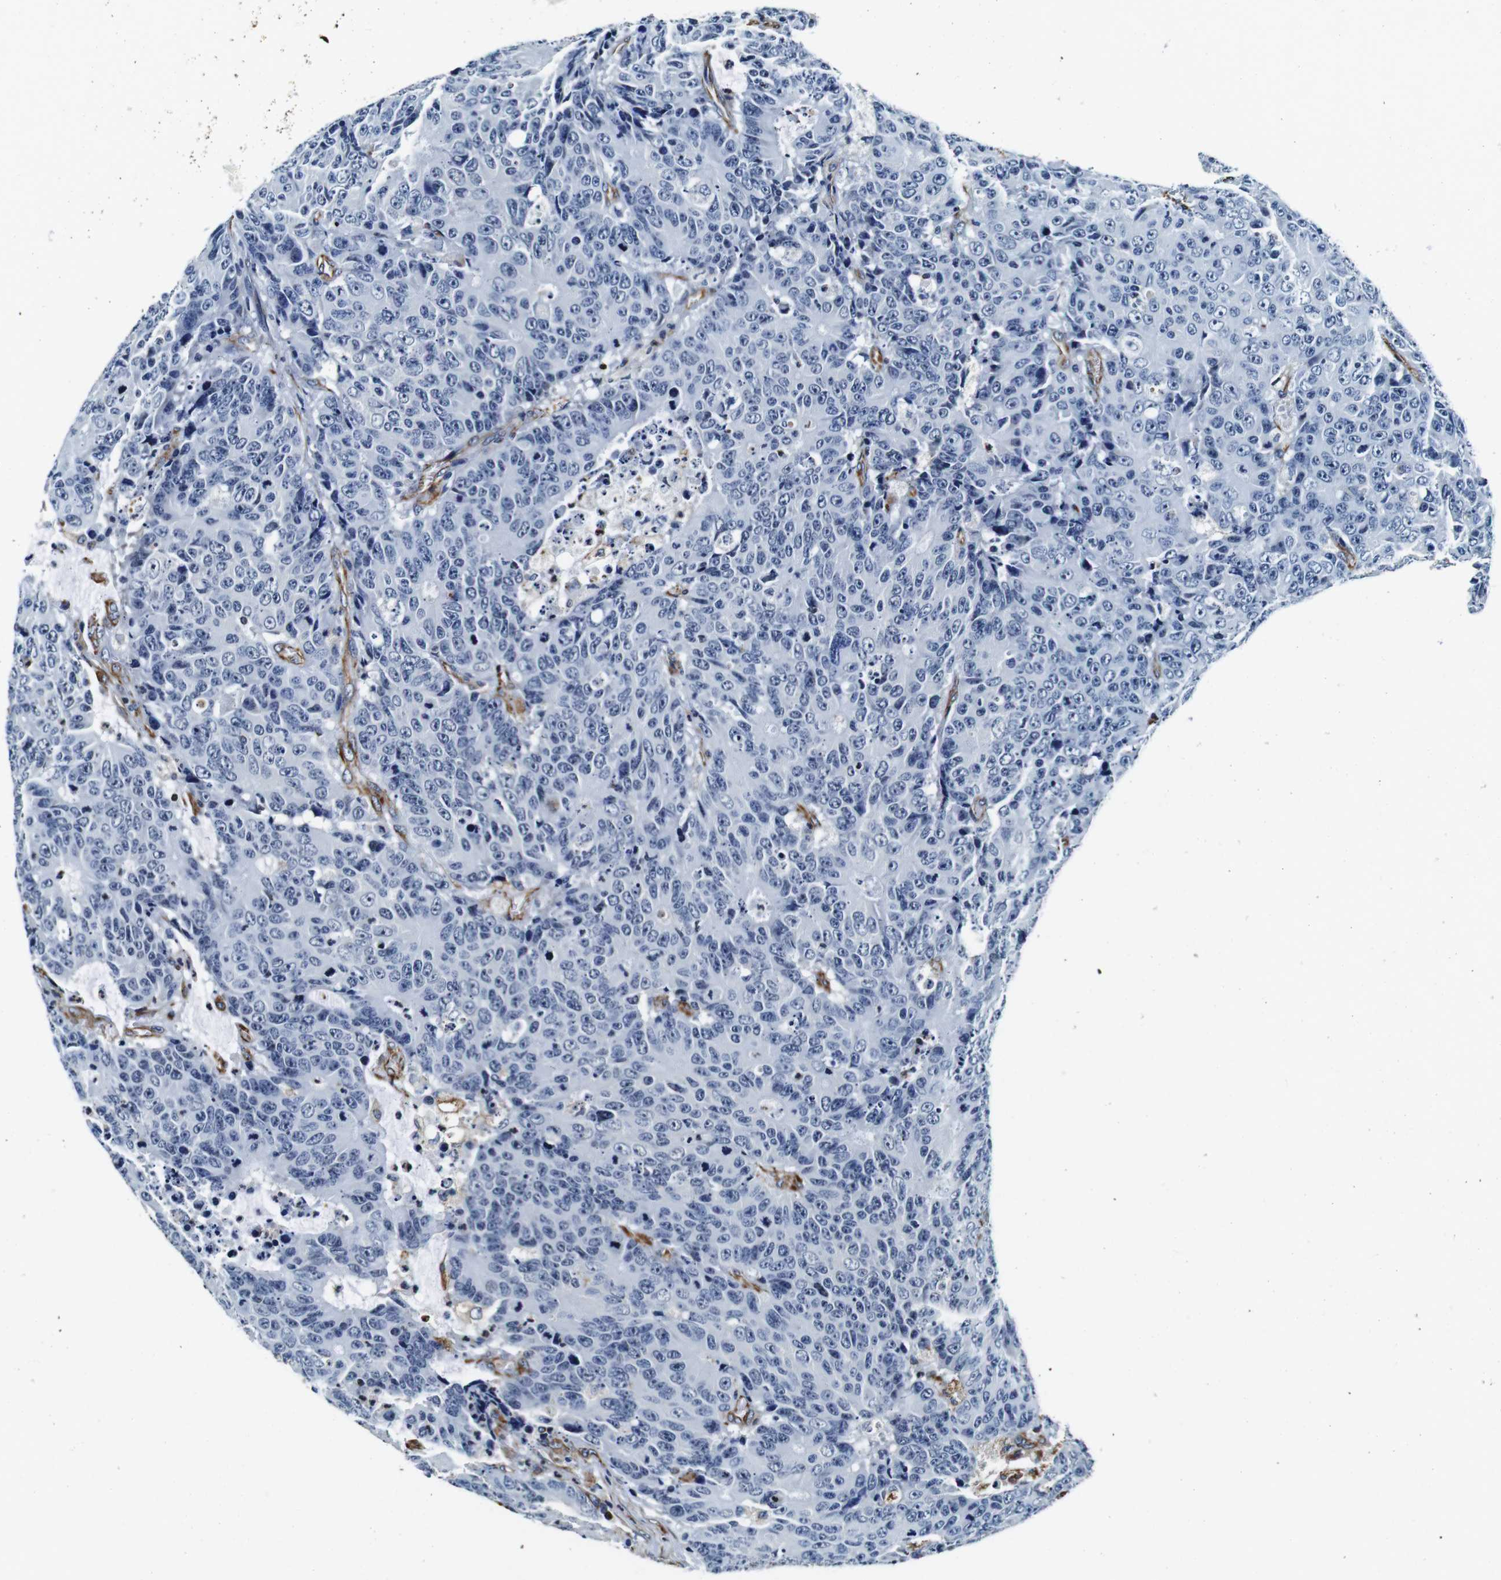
{"staining": {"intensity": "negative", "quantity": "none", "location": "none"}, "tissue": "colorectal cancer", "cell_type": "Tumor cells", "image_type": "cancer", "snomed": [{"axis": "morphology", "description": "Adenocarcinoma, NOS"}, {"axis": "topography", "description": "Colon"}], "caption": "A high-resolution micrograph shows IHC staining of colorectal adenocarcinoma, which displays no significant positivity in tumor cells.", "gene": "GJE1", "patient": {"sex": "female", "age": 86}}